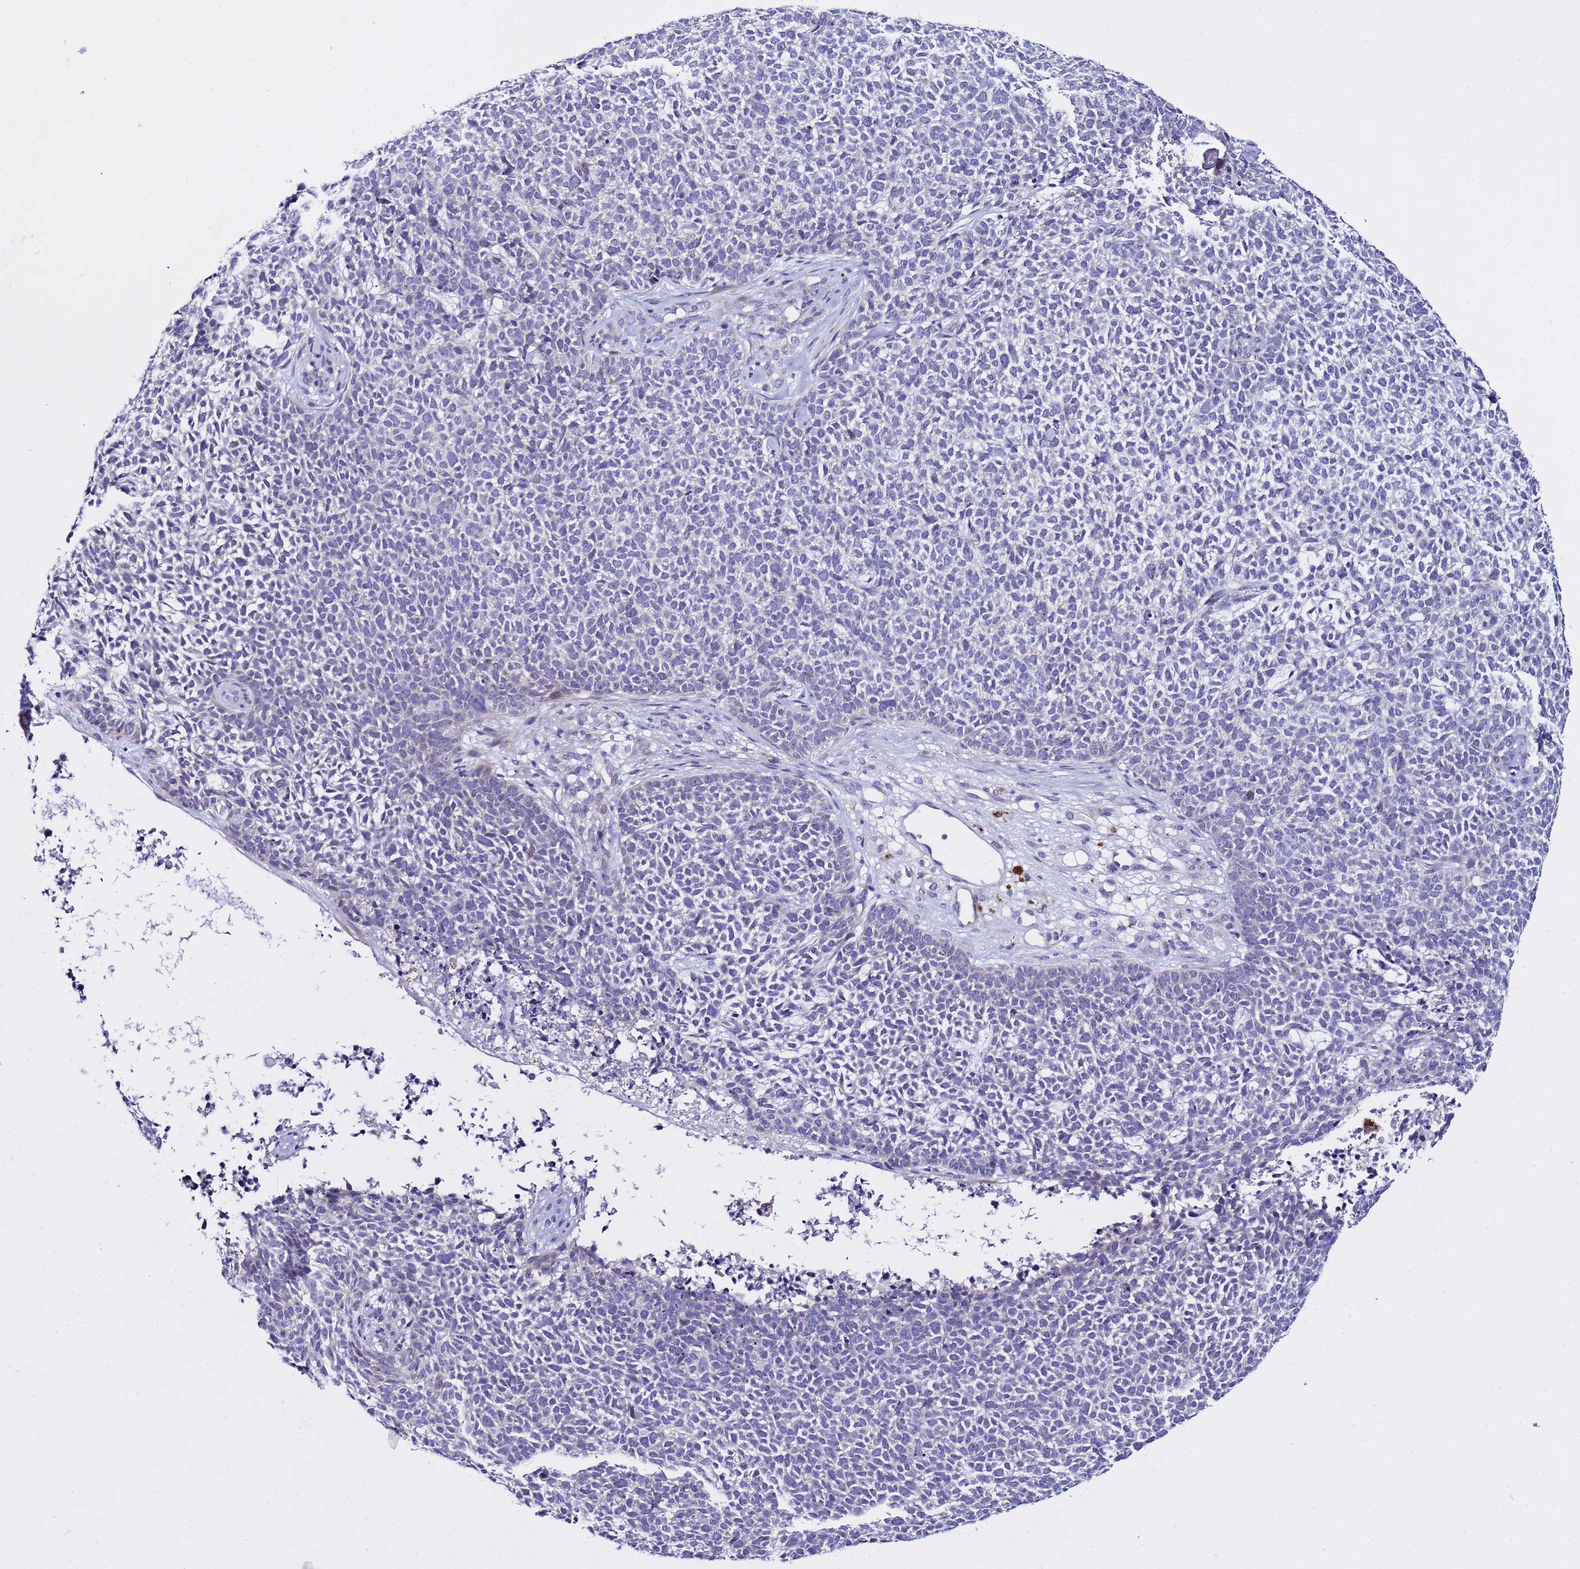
{"staining": {"intensity": "negative", "quantity": "none", "location": "none"}, "tissue": "skin cancer", "cell_type": "Tumor cells", "image_type": "cancer", "snomed": [{"axis": "morphology", "description": "Basal cell carcinoma"}, {"axis": "topography", "description": "Skin"}], "caption": "Immunohistochemistry of human skin cancer demonstrates no positivity in tumor cells.", "gene": "IGSF11", "patient": {"sex": "female", "age": 84}}